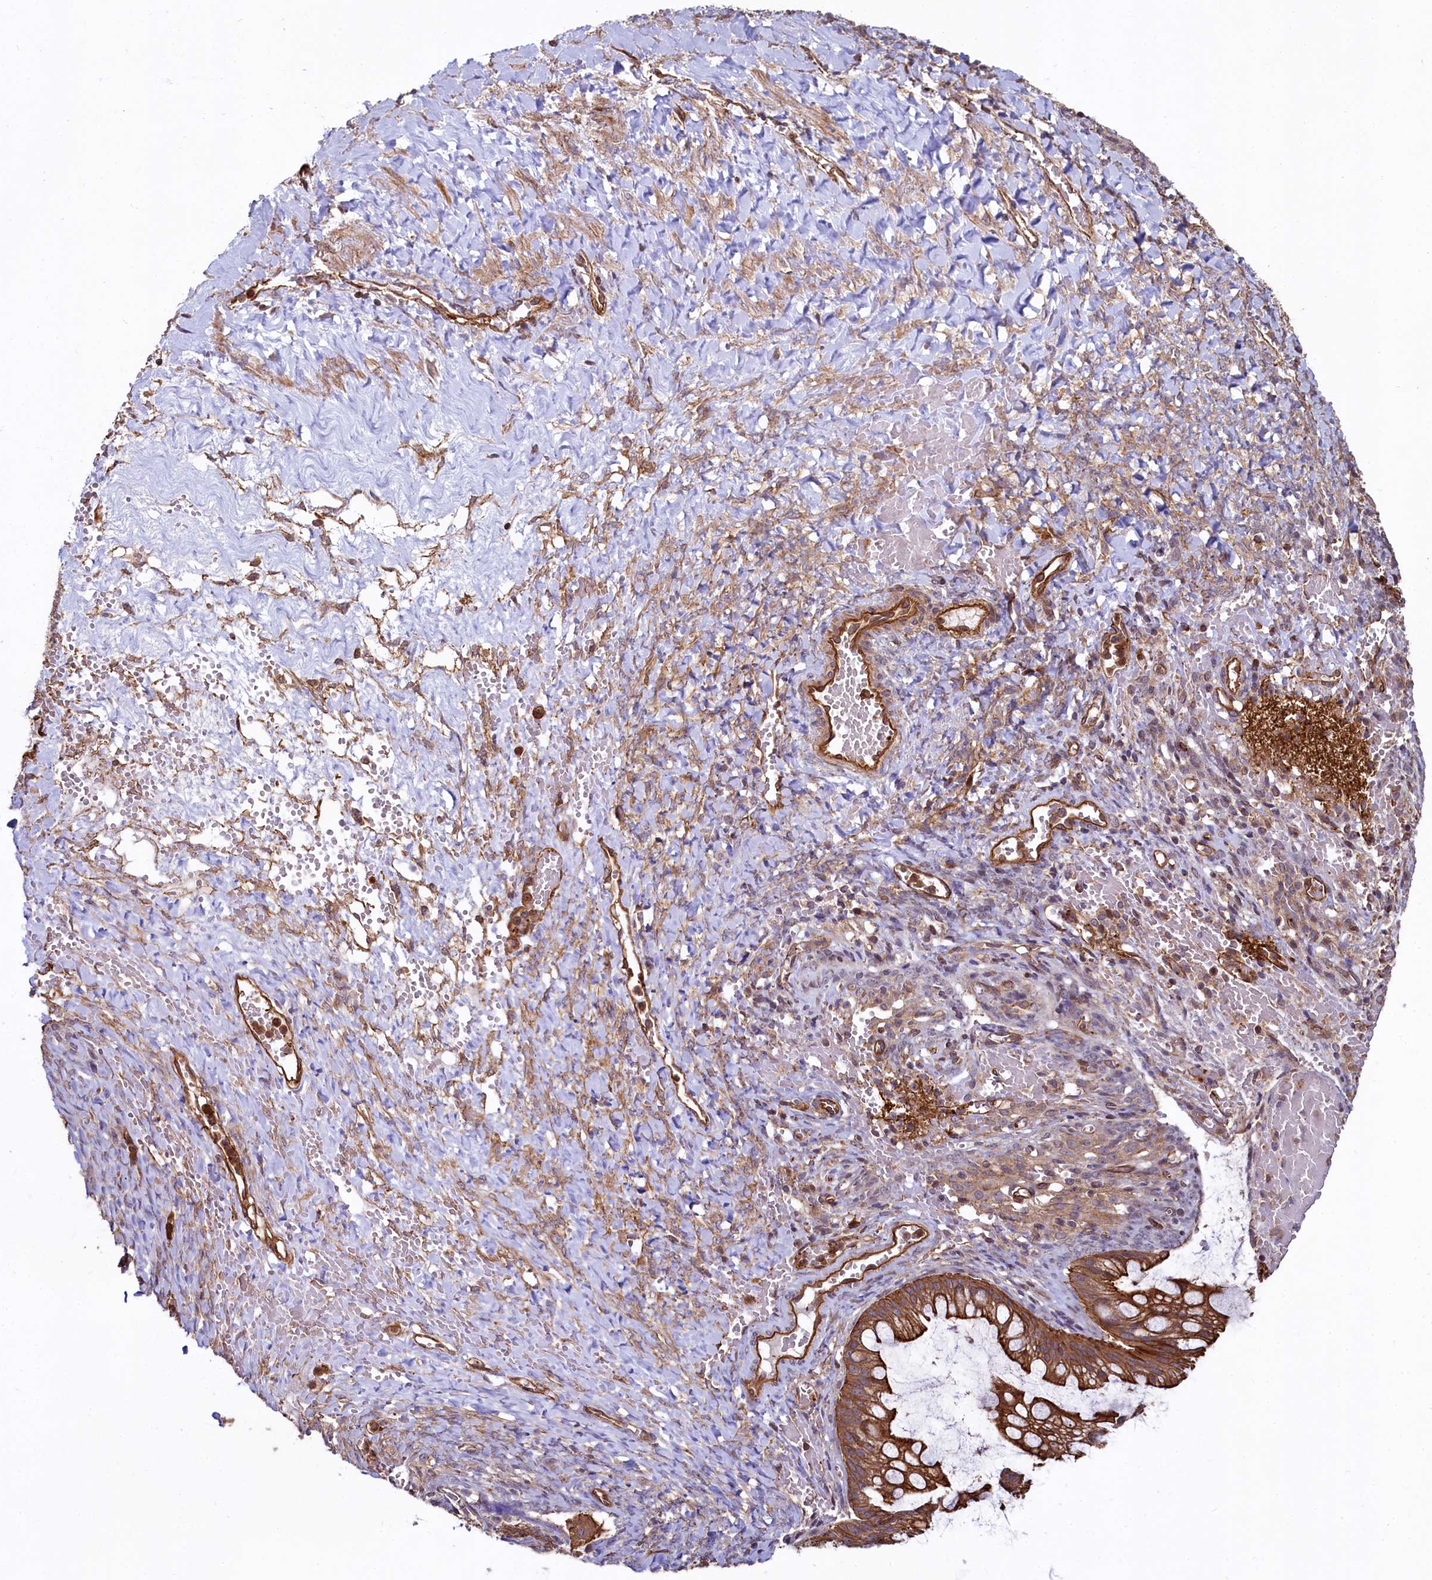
{"staining": {"intensity": "strong", "quantity": ">75%", "location": "cytoplasmic/membranous"}, "tissue": "ovarian cancer", "cell_type": "Tumor cells", "image_type": "cancer", "snomed": [{"axis": "morphology", "description": "Cystadenocarcinoma, mucinous, NOS"}, {"axis": "topography", "description": "Ovary"}], "caption": "Immunohistochemistry histopathology image of ovarian cancer stained for a protein (brown), which exhibits high levels of strong cytoplasmic/membranous expression in about >75% of tumor cells.", "gene": "SVIP", "patient": {"sex": "female", "age": 73}}